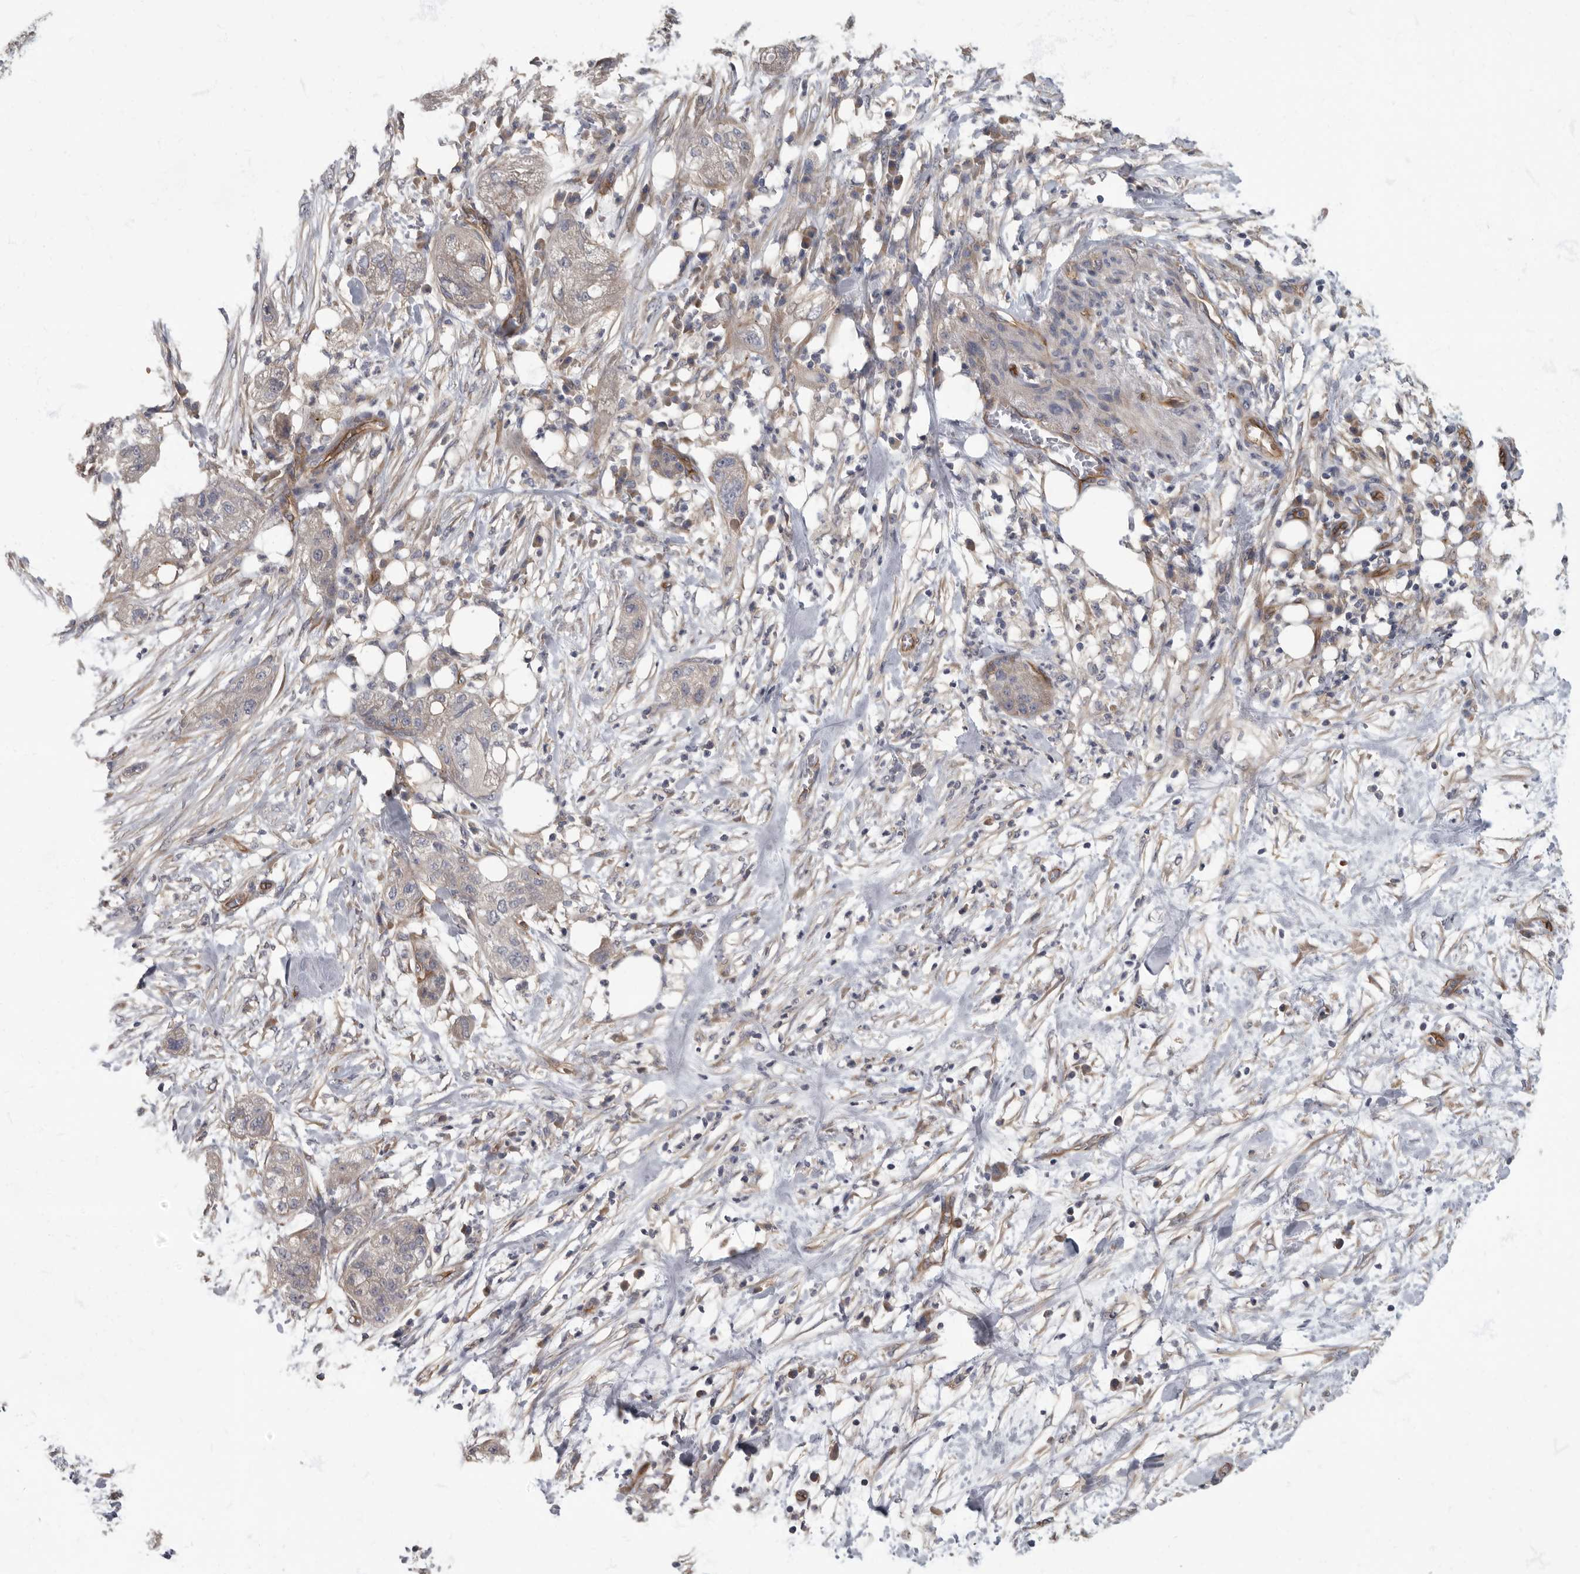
{"staining": {"intensity": "negative", "quantity": "none", "location": "none"}, "tissue": "pancreatic cancer", "cell_type": "Tumor cells", "image_type": "cancer", "snomed": [{"axis": "morphology", "description": "Adenocarcinoma, NOS"}, {"axis": "topography", "description": "Pancreas"}], "caption": "A high-resolution histopathology image shows IHC staining of pancreatic cancer (adenocarcinoma), which exhibits no significant staining in tumor cells. (DAB (3,3'-diaminobenzidine) immunohistochemistry visualized using brightfield microscopy, high magnification).", "gene": "PDK1", "patient": {"sex": "female", "age": 78}}